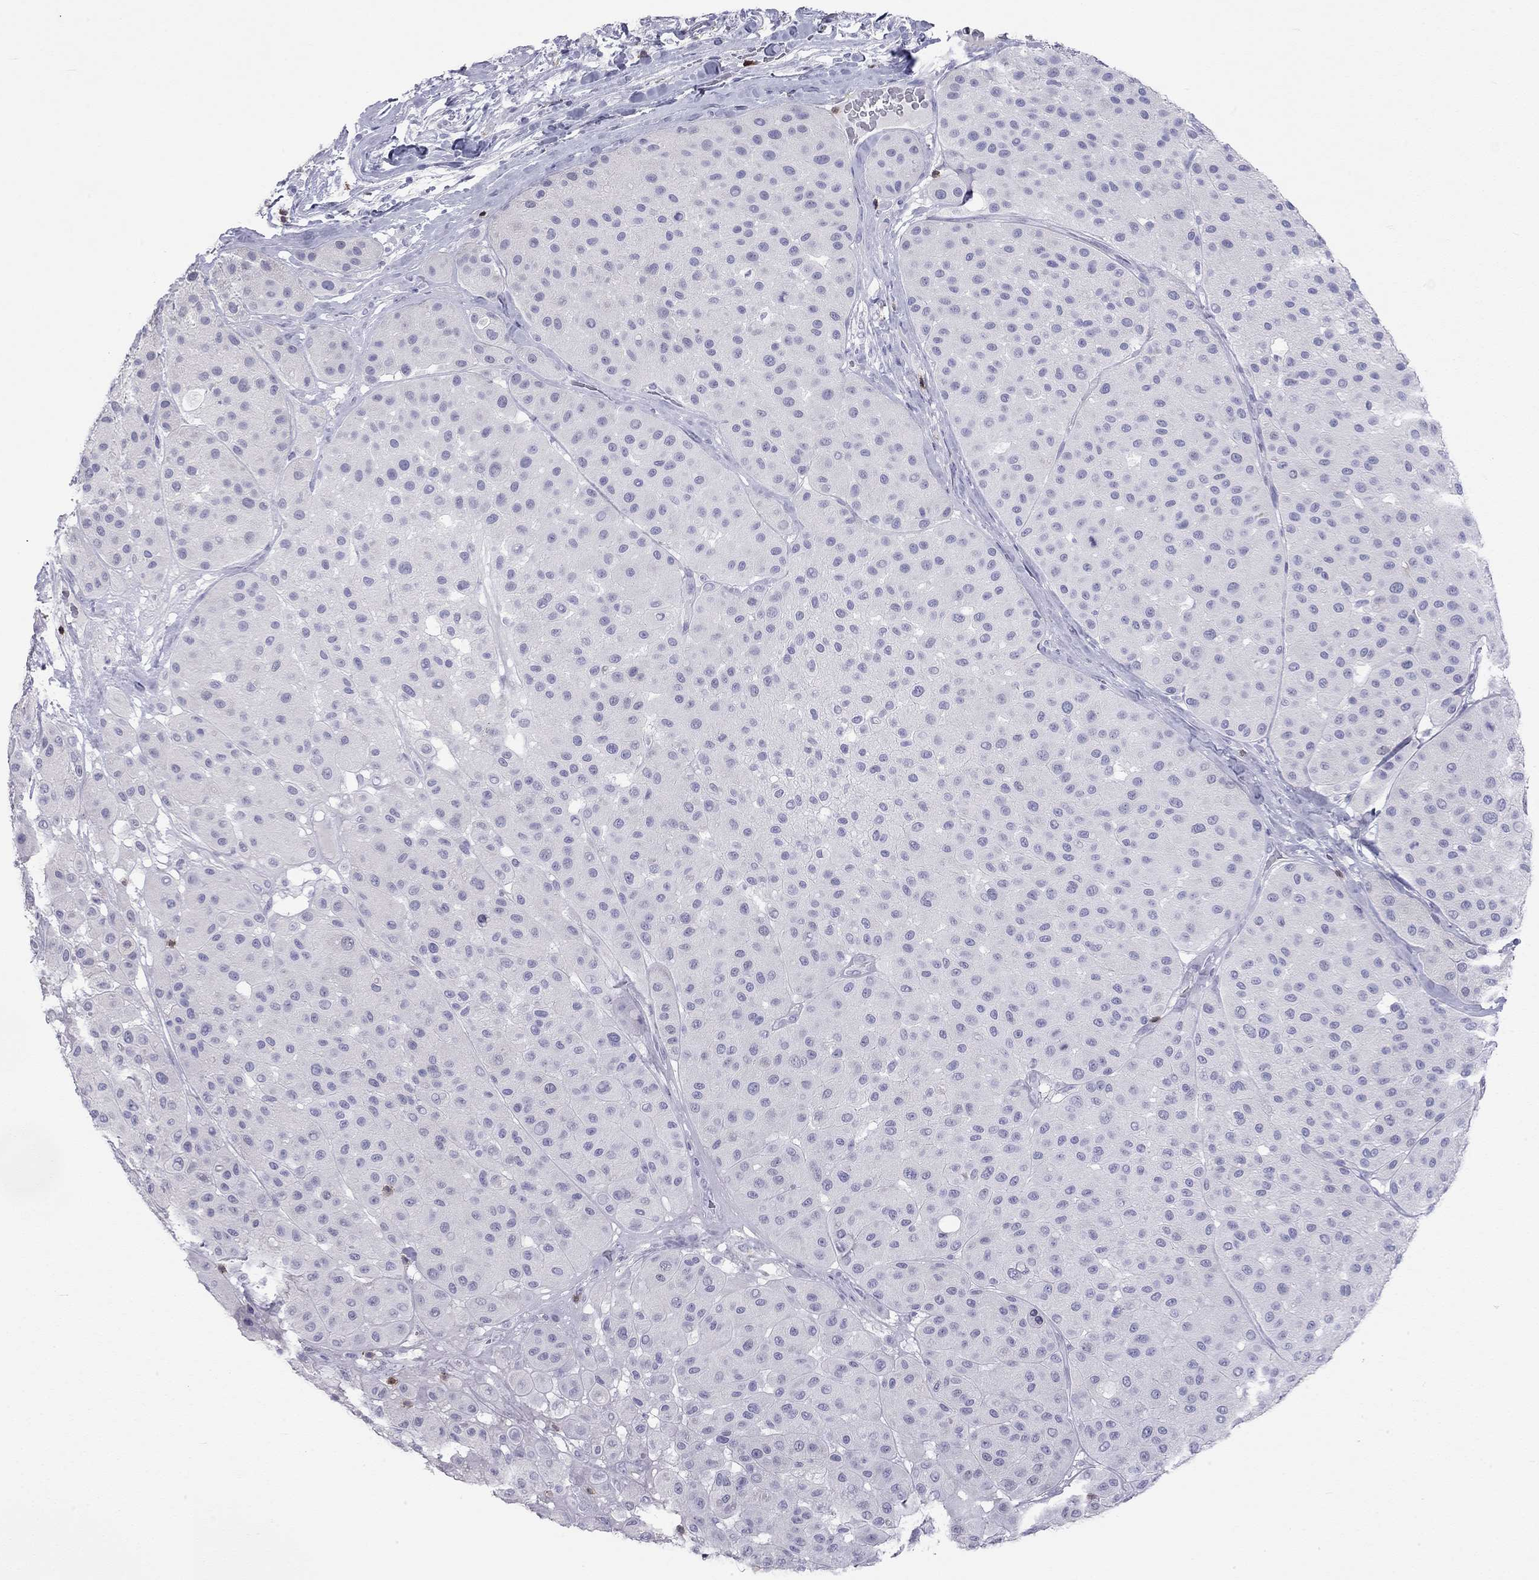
{"staining": {"intensity": "negative", "quantity": "none", "location": "none"}, "tissue": "melanoma", "cell_type": "Tumor cells", "image_type": "cancer", "snomed": [{"axis": "morphology", "description": "Malignant melanoma, Metastatic site"}, {"axis": "topography", "description": "Smooth muscle"}], "caption": "High magnification brightfield microscopy of malignant melanoma (metastatic site) stained with DAB (3,3'-diaminobenzidine) (brown) and counterstained with hematoxylin (blue): tumor cells show no significant expression. (Brightfield microscopy of DAB IHC at high magnification).", "gene": "SH2D2A", "patient": {"sex": "male", "age": 41}}